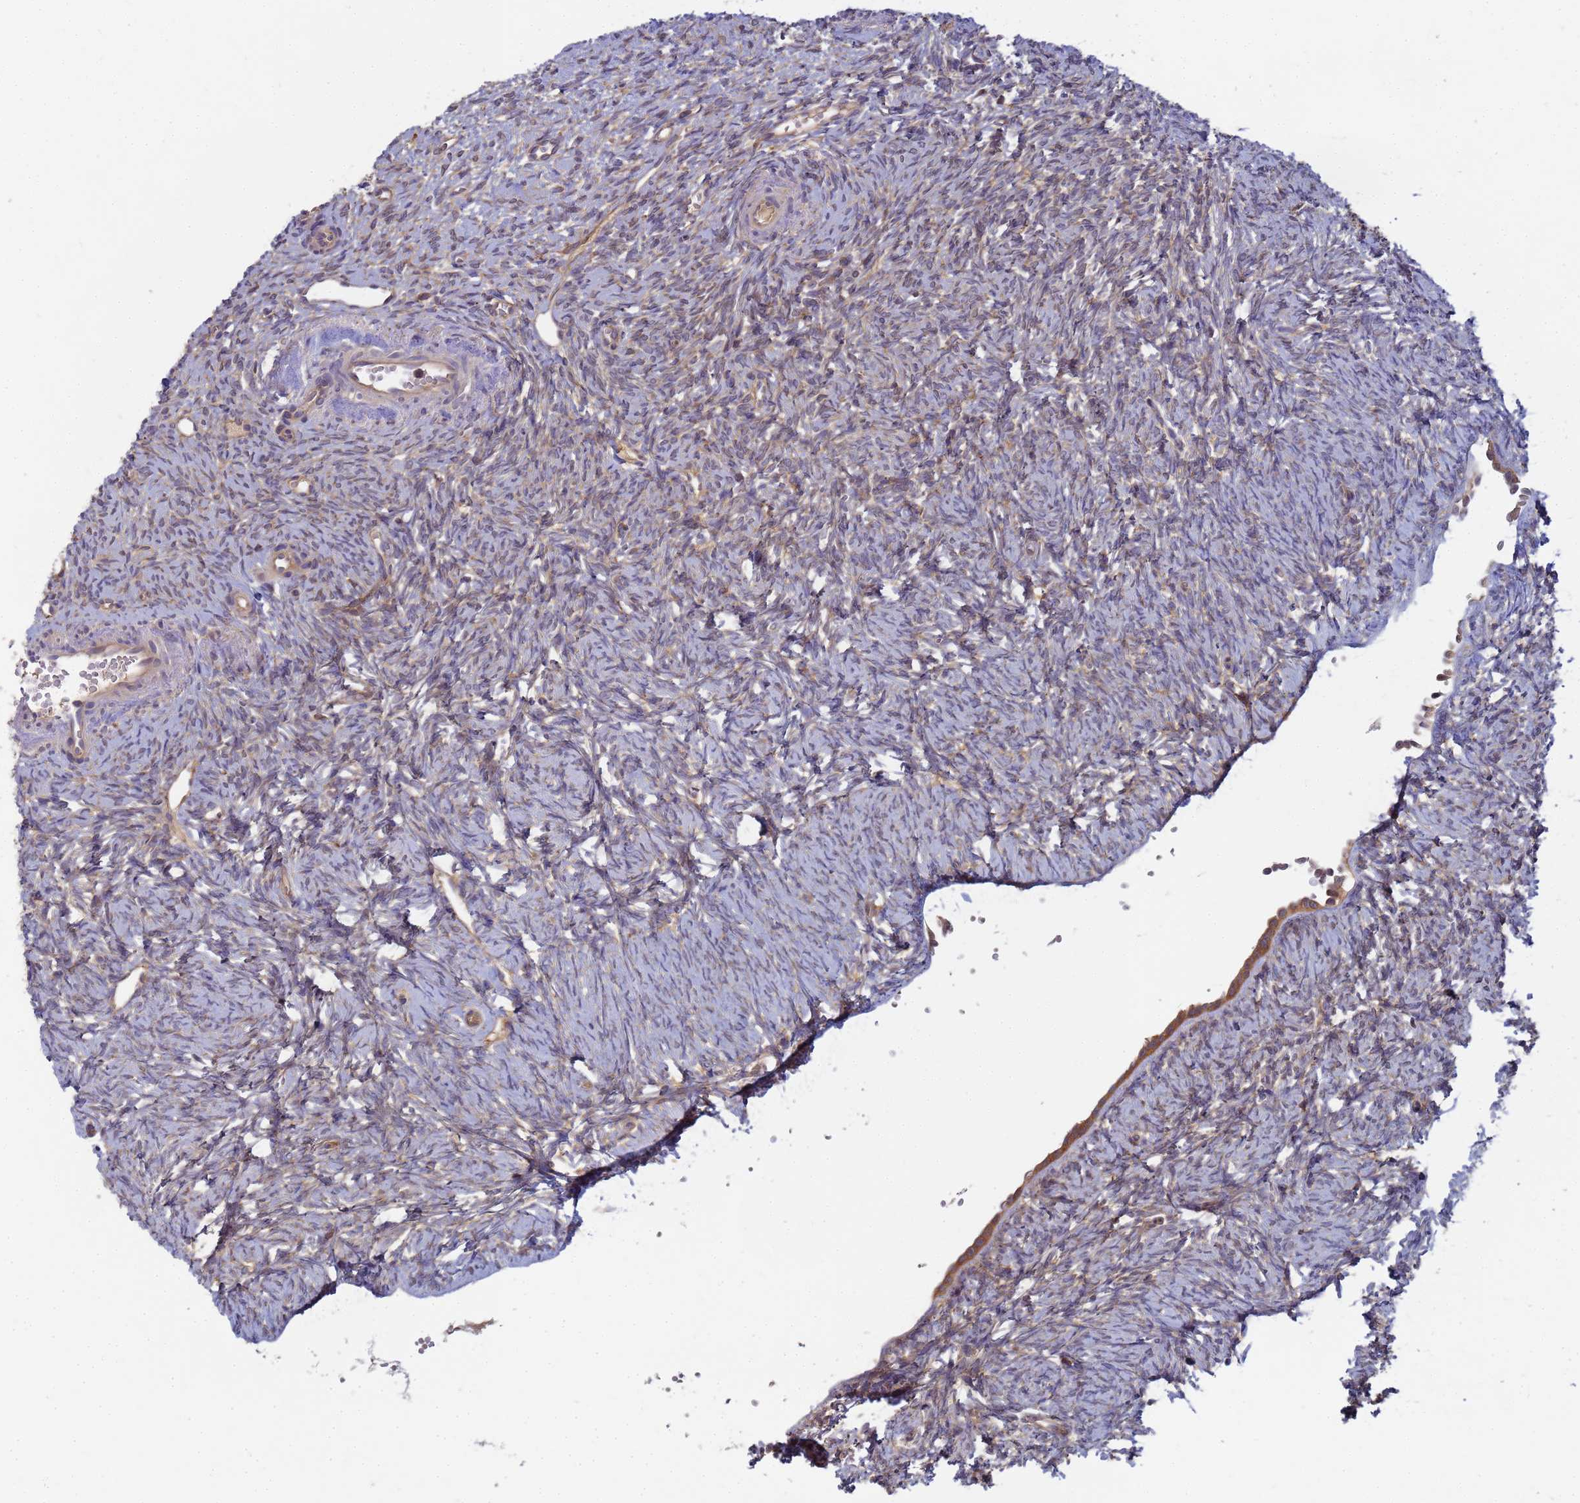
{"staining": {"intensity": "weak", "quantity": "25%-75%", "location": "cytoplasmic/membranous"}, "tissue": "ovary", "cell_type": "Ovarian stroma cells", "image_type": "normal", "snomed": [{"axis": "morphology", "description": "Normal tissue, NOS"}, {"axis": "topography", "description": "Ovary"}], "caption": "Weak cytoplasmic/membranous protein positivity is appreciated in about 25%-75% of ovarian stroma cells in ovary.", "gene": "SHARPIN", "patient": {"sex": "female", "age": 51}}